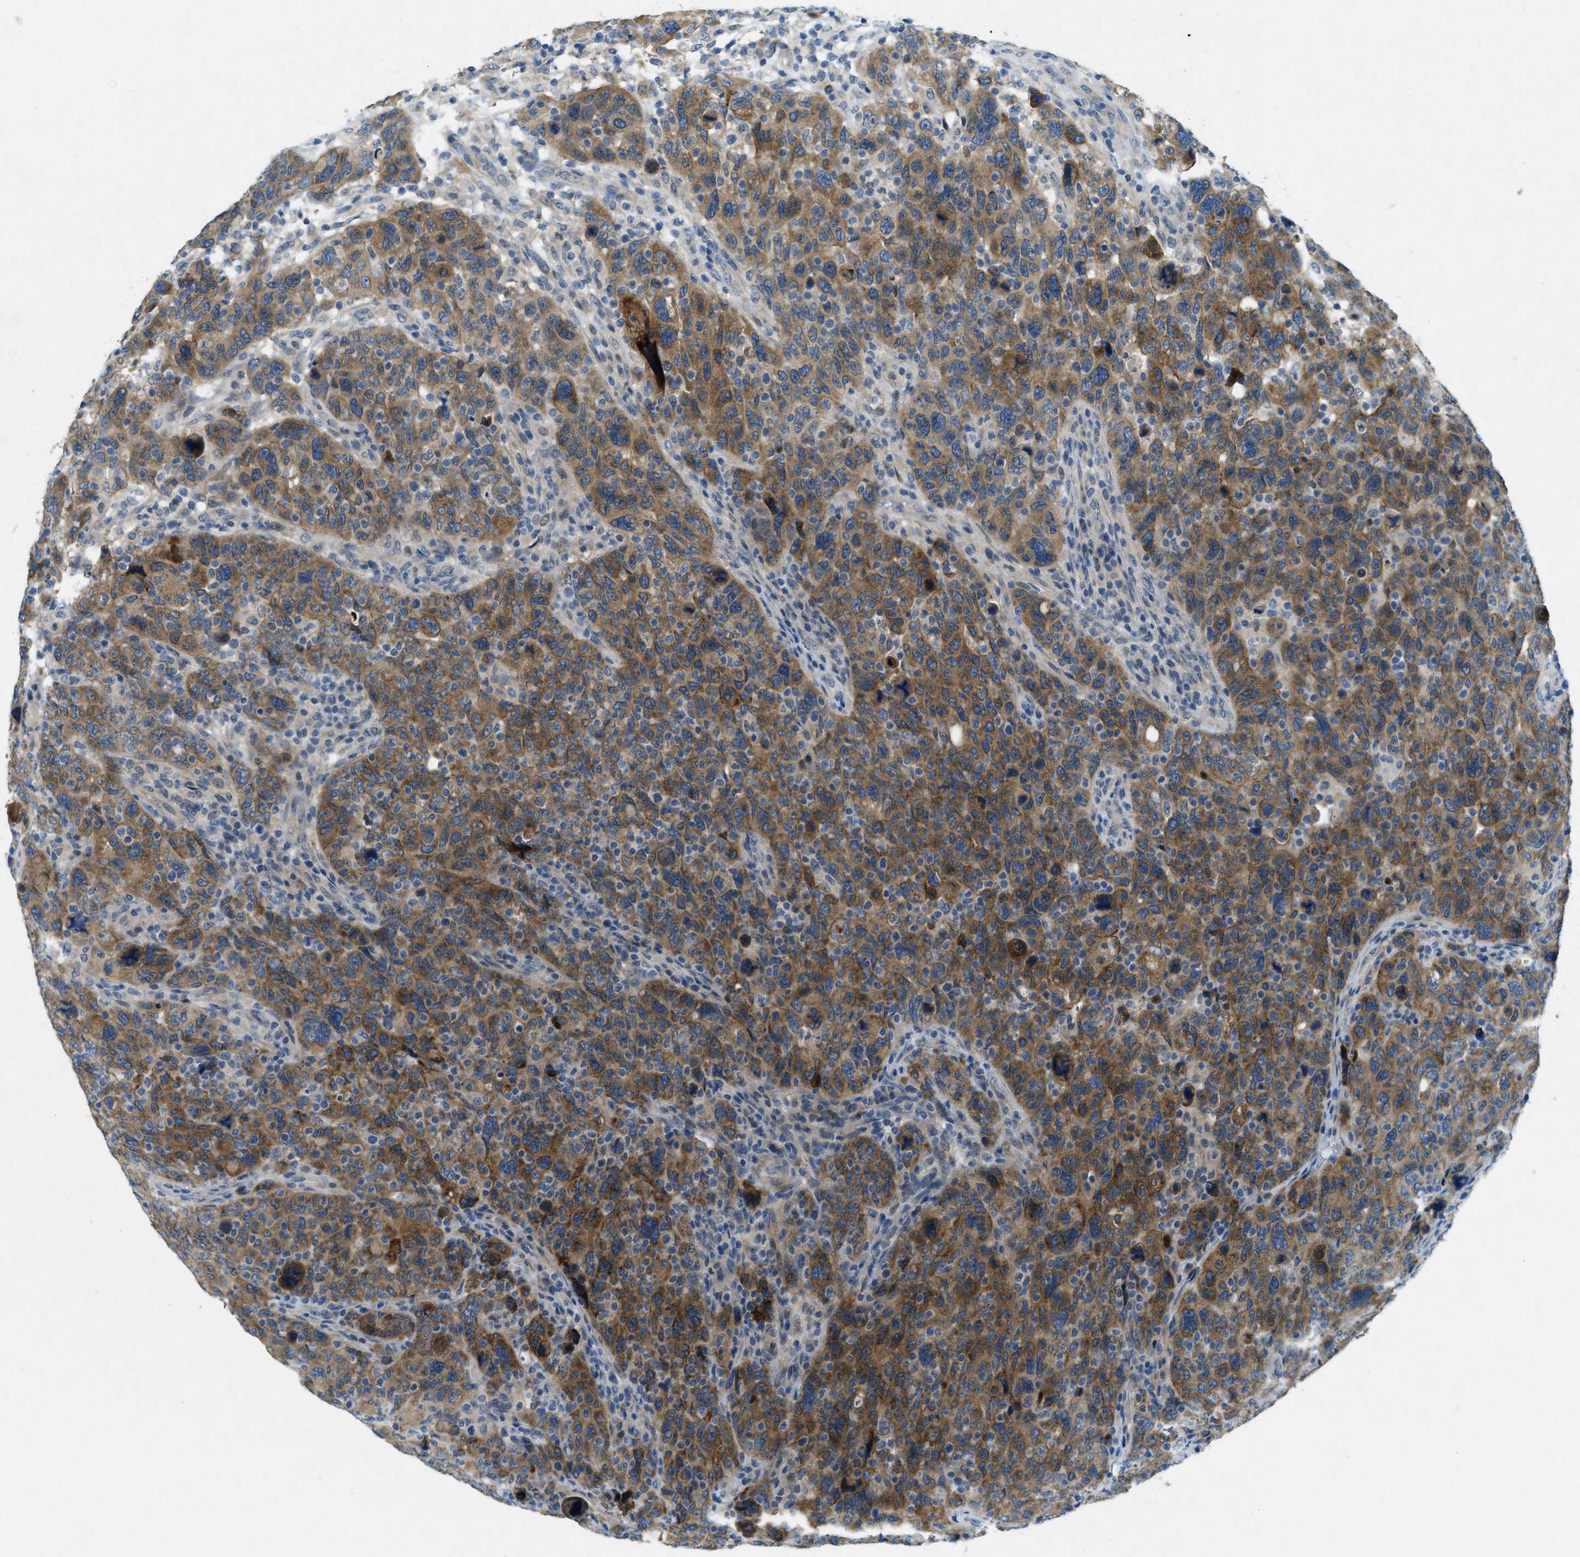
{"staining": {"intensity": "moderate", "quantity": ">75%", "location": "cytoplasmic/membranous"}, "tissue": "breast cancer", "cell_type": "Tumor cells", "image_type": "cancer", "snomed": [{"axis": "morphology", "description": "Duct carcinoma"}, {"axis": "topography", "description": "Breast"}], "caption": "Tumor cells display medium levels of moderate cytoplasmic/membranous staining in about >75% of cells in human breast cancer.", "gene": "SNX14", "patient": {"sex": "female", "age": 37}}